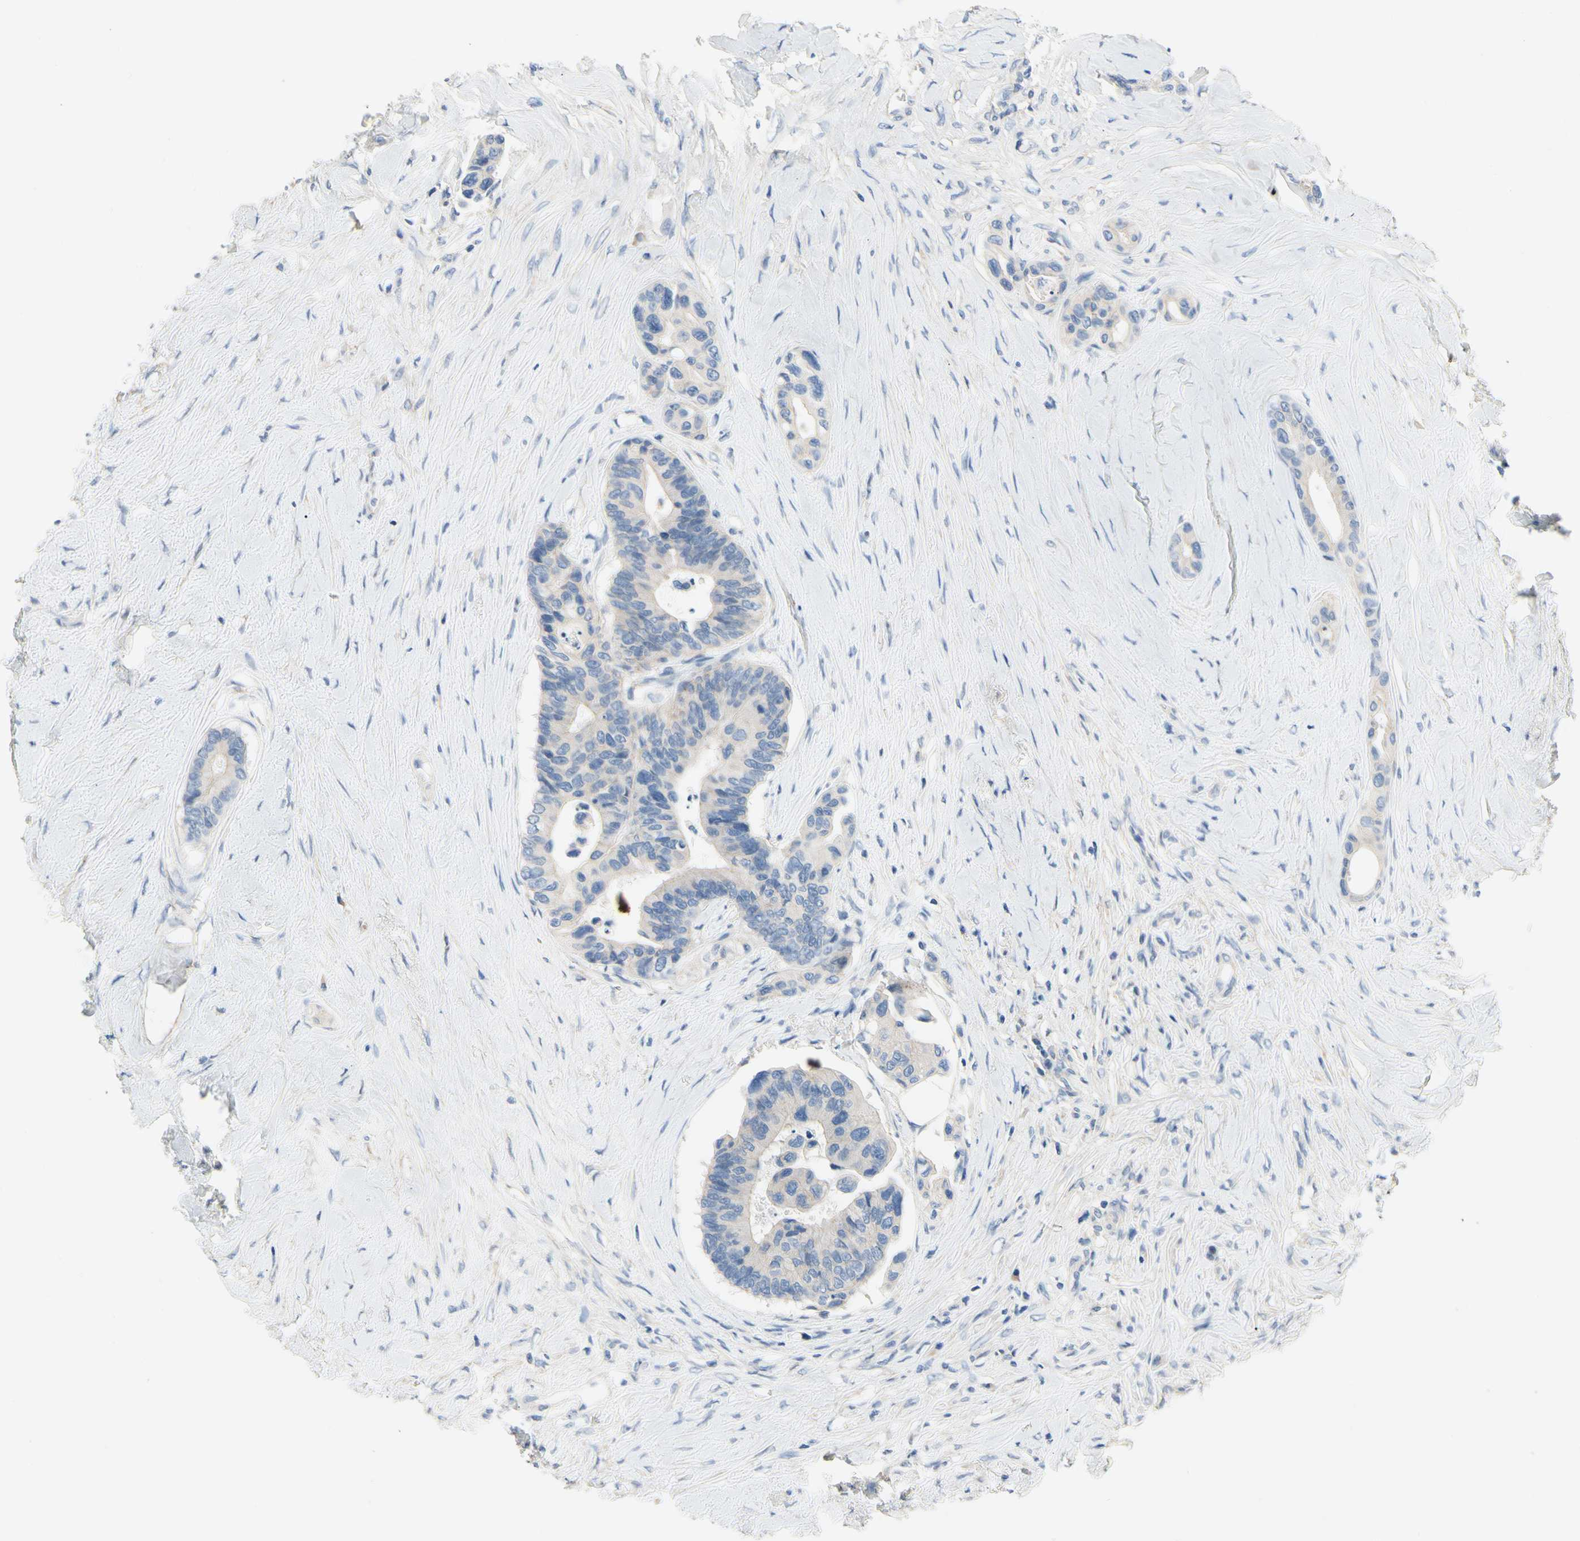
{"staining": {"intensity": "weak", "quantity": "<25%", "location": "cytoplasmic/membranous"}, "tissue": "colorectal cancer", "cell_type": "Tumor cells", "image_type": "cancer", "snomed": [{"axis": "morphology", "description": "Normal tissue, NOS"}, {"axis": "morphology", "description": "Adenocarcinoma, NOS"}, {"axis": "topography", "description": "Colon"}], "caption": "A micrograph of human colorectal cancer (adenocarcinoma) is negative for staining in tumor cells.", "gene": "CA14", "patient": {"sex": "male", "age": 82}}